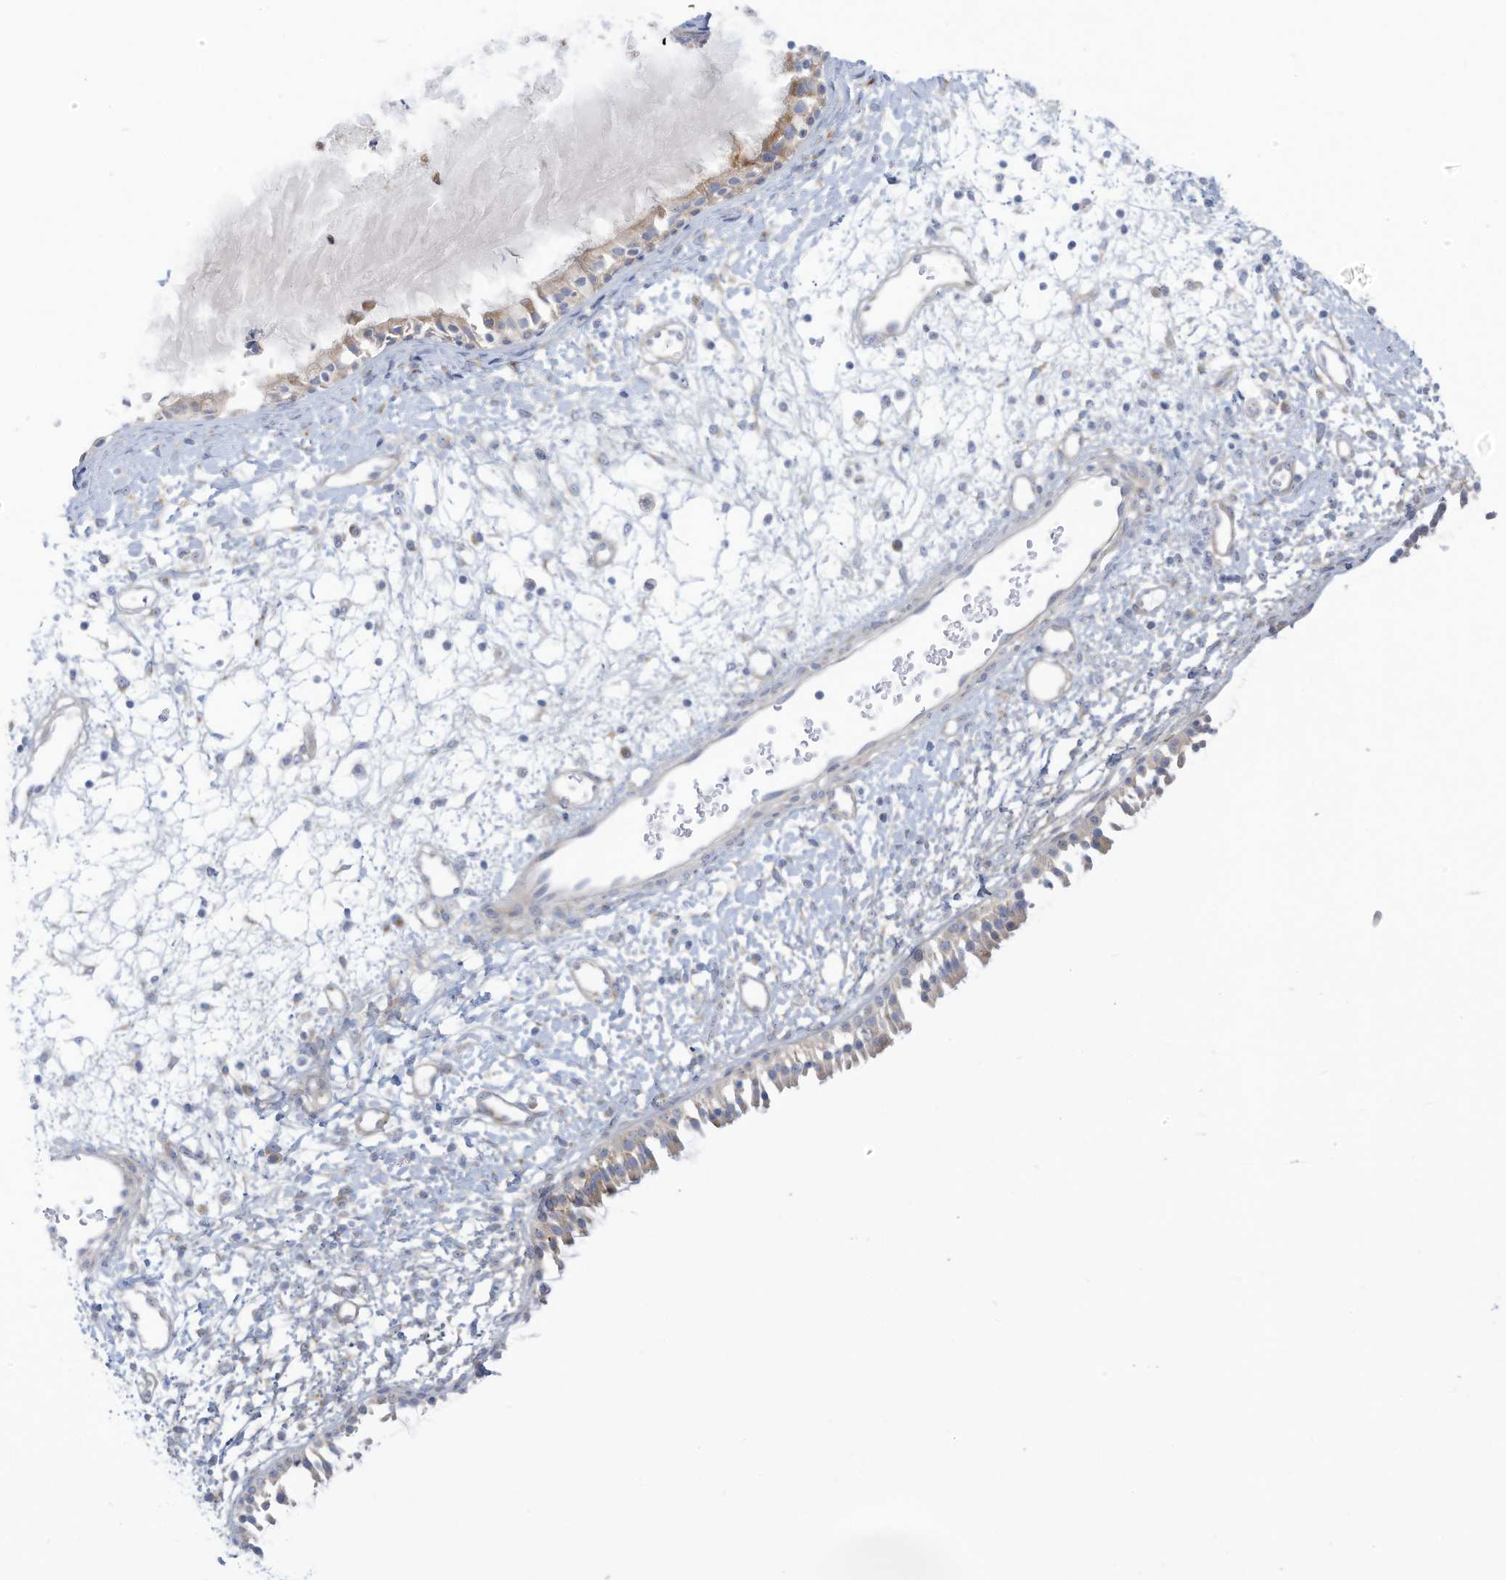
{"staining": {"intensity": "moderate", "quantity": "<25%", "location": "cytoplasmic/membranous"}, "tissue": "nasopharynx", "cell_type": "Respiratory epithelial cells", "image_type": "normal", "snomed": [{"axis": "morphology", "description": "Normal tissue, NOS"}, {"axis": "topography", "description": "Nasopharynx"}], "caption": "A high-resolution histopathology image shows immunohistochemistry (IHC) staining of normal nasopharynx, which demonstrates moderate cytoplasmic/membranous expression in approximately <25% of respiratory epithelial cells.", "gene": "TRMT2B", "patient": {"sex": "male", "age": 22}}